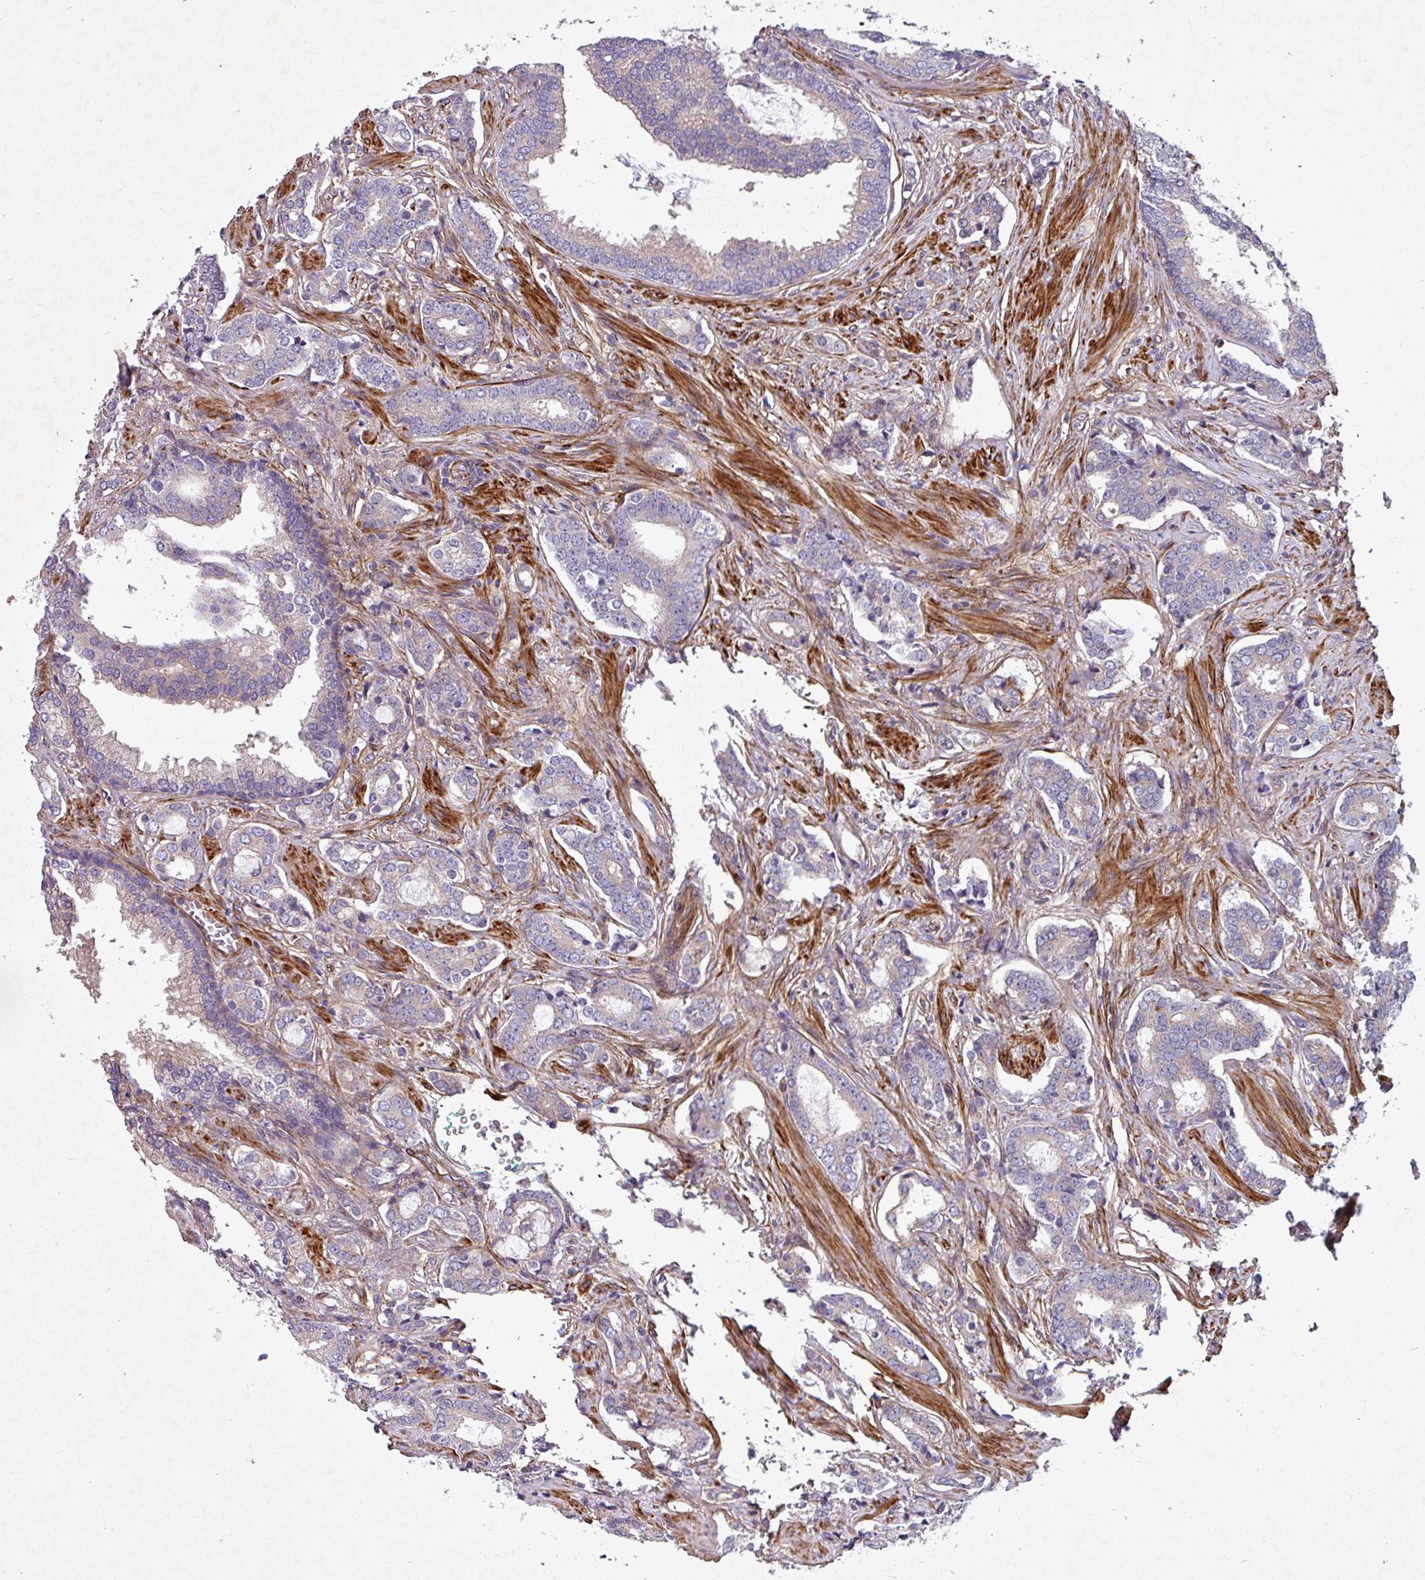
{"staining": {"intensity": "weak", "quantity": "<25%", "location": "cytoplasmic/membranous"}, "tissue": "prostate cancer", "cell_type": "Tumor cells", "image_type": "cancer", "snomed": [{"axis": "morphology", "description": "Adenocarcinoma, High grade"}, {"axis": "topography", "description": "Prostate"}], "caption": "Photomicrograph shows no significant protein positivity in tumor cells of prostate cancer (high-grade adenocarcinoma). (IHC, brightfield microscopy, high magnification).", "gene": "ATP2C2", "patient": {"sex": "male", "age": 63}}